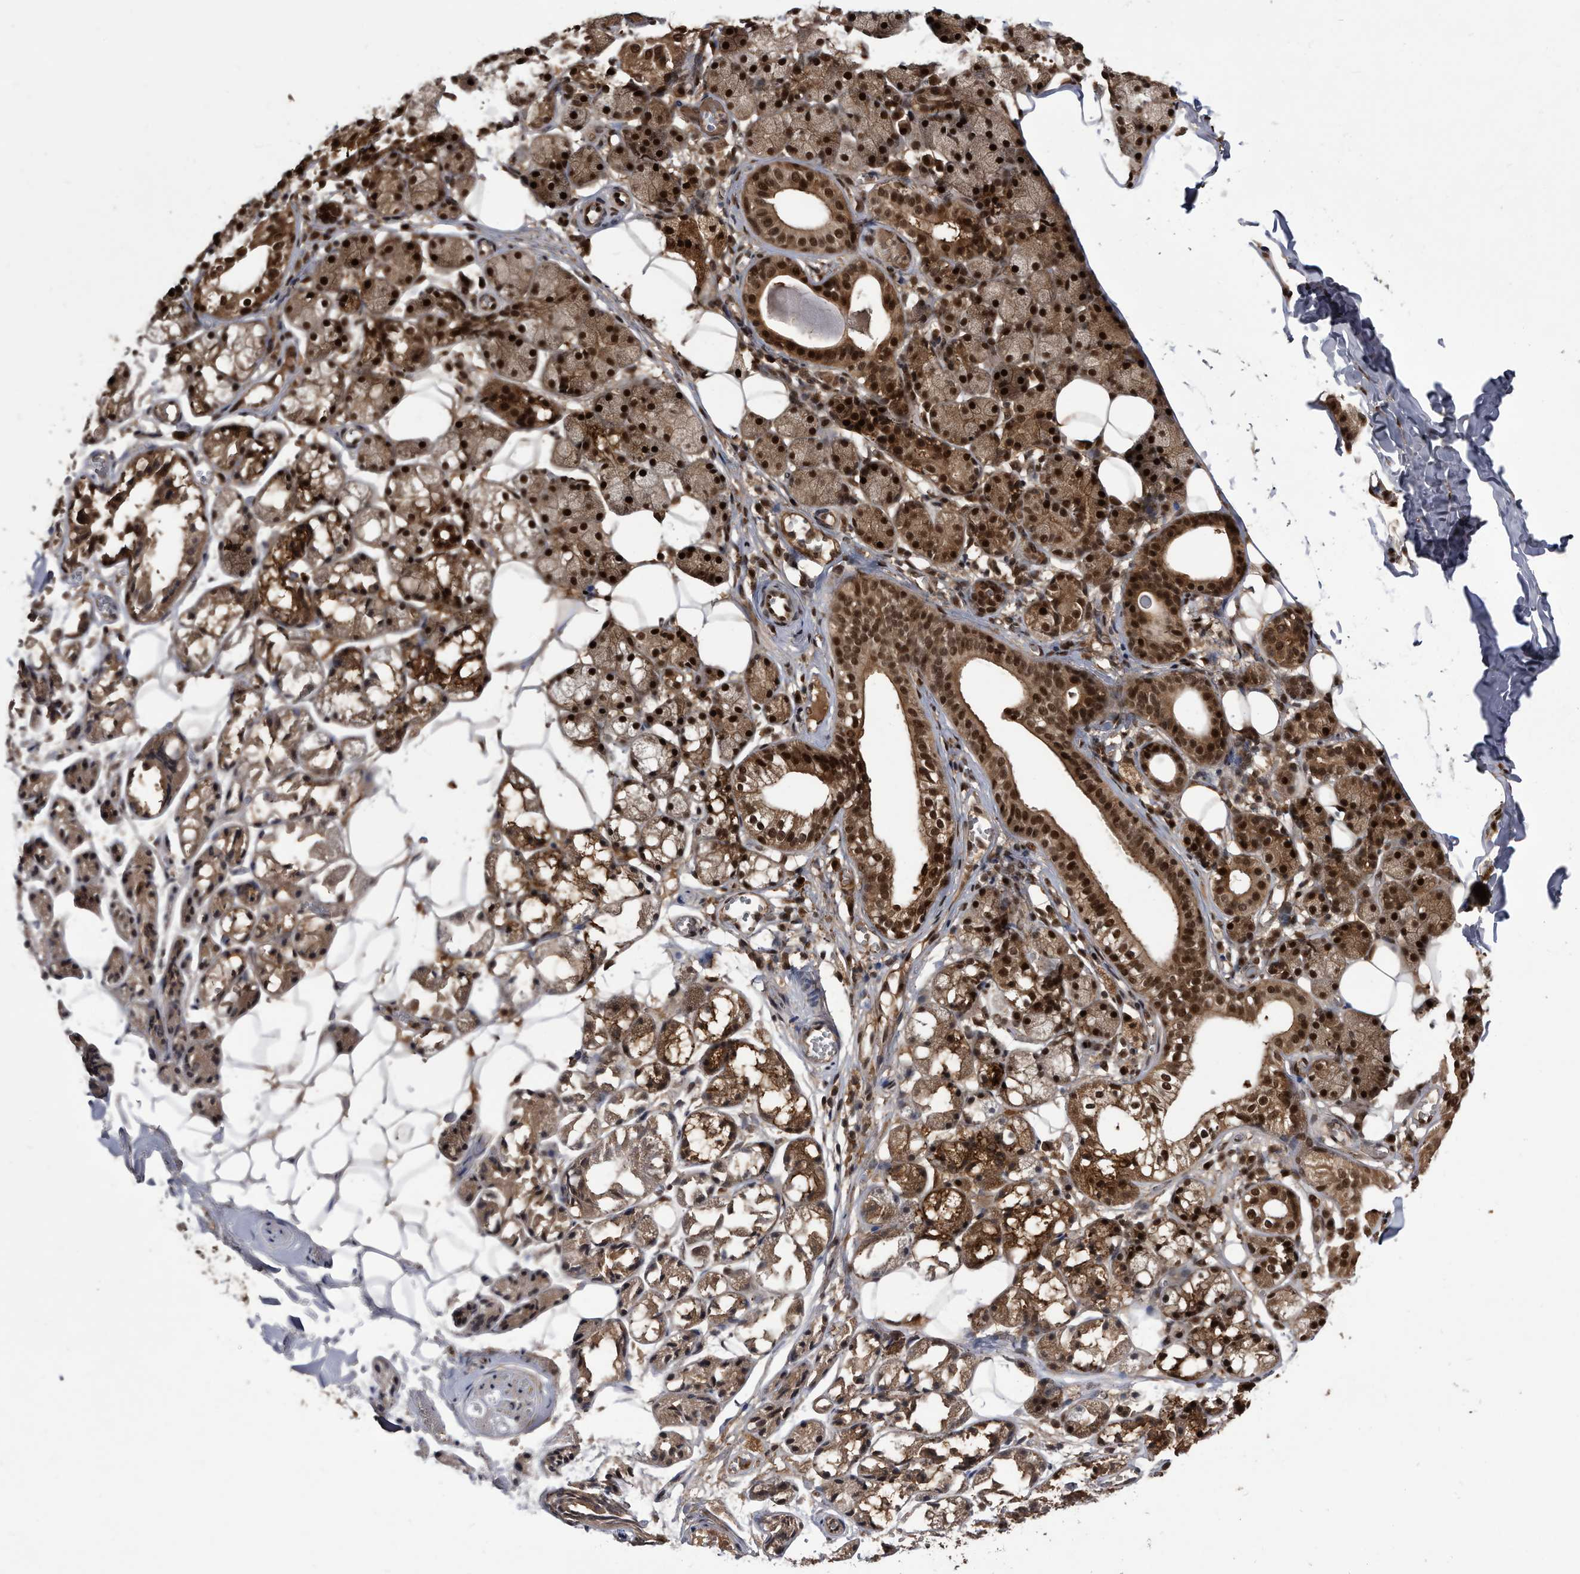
{"staining": {"intensity": "strong", "quantity": ">75%", "location": "cytoplasmic/membranous,nuclear"}, "tissue": "salivary gland", "cell_type": "Glandular cells", "image_type": "normal", "snomed": [{"axis": "morphology", "description": "Normal tissue, NOS"}, {"axis": "topography", "description": "Salivary gland"}], "caption": "A high amount of strong cytoplasmic/membranous,nuclear positivity is appreciated in approximately >75% of glandular cells in normal salivary gland. (Stains: DAB in brown, nuclei in blue, Microscopy: brightfield microscopy at high magnification).", "gene": "RAD23B", "patient": {"sex": "female", "age": 33}}